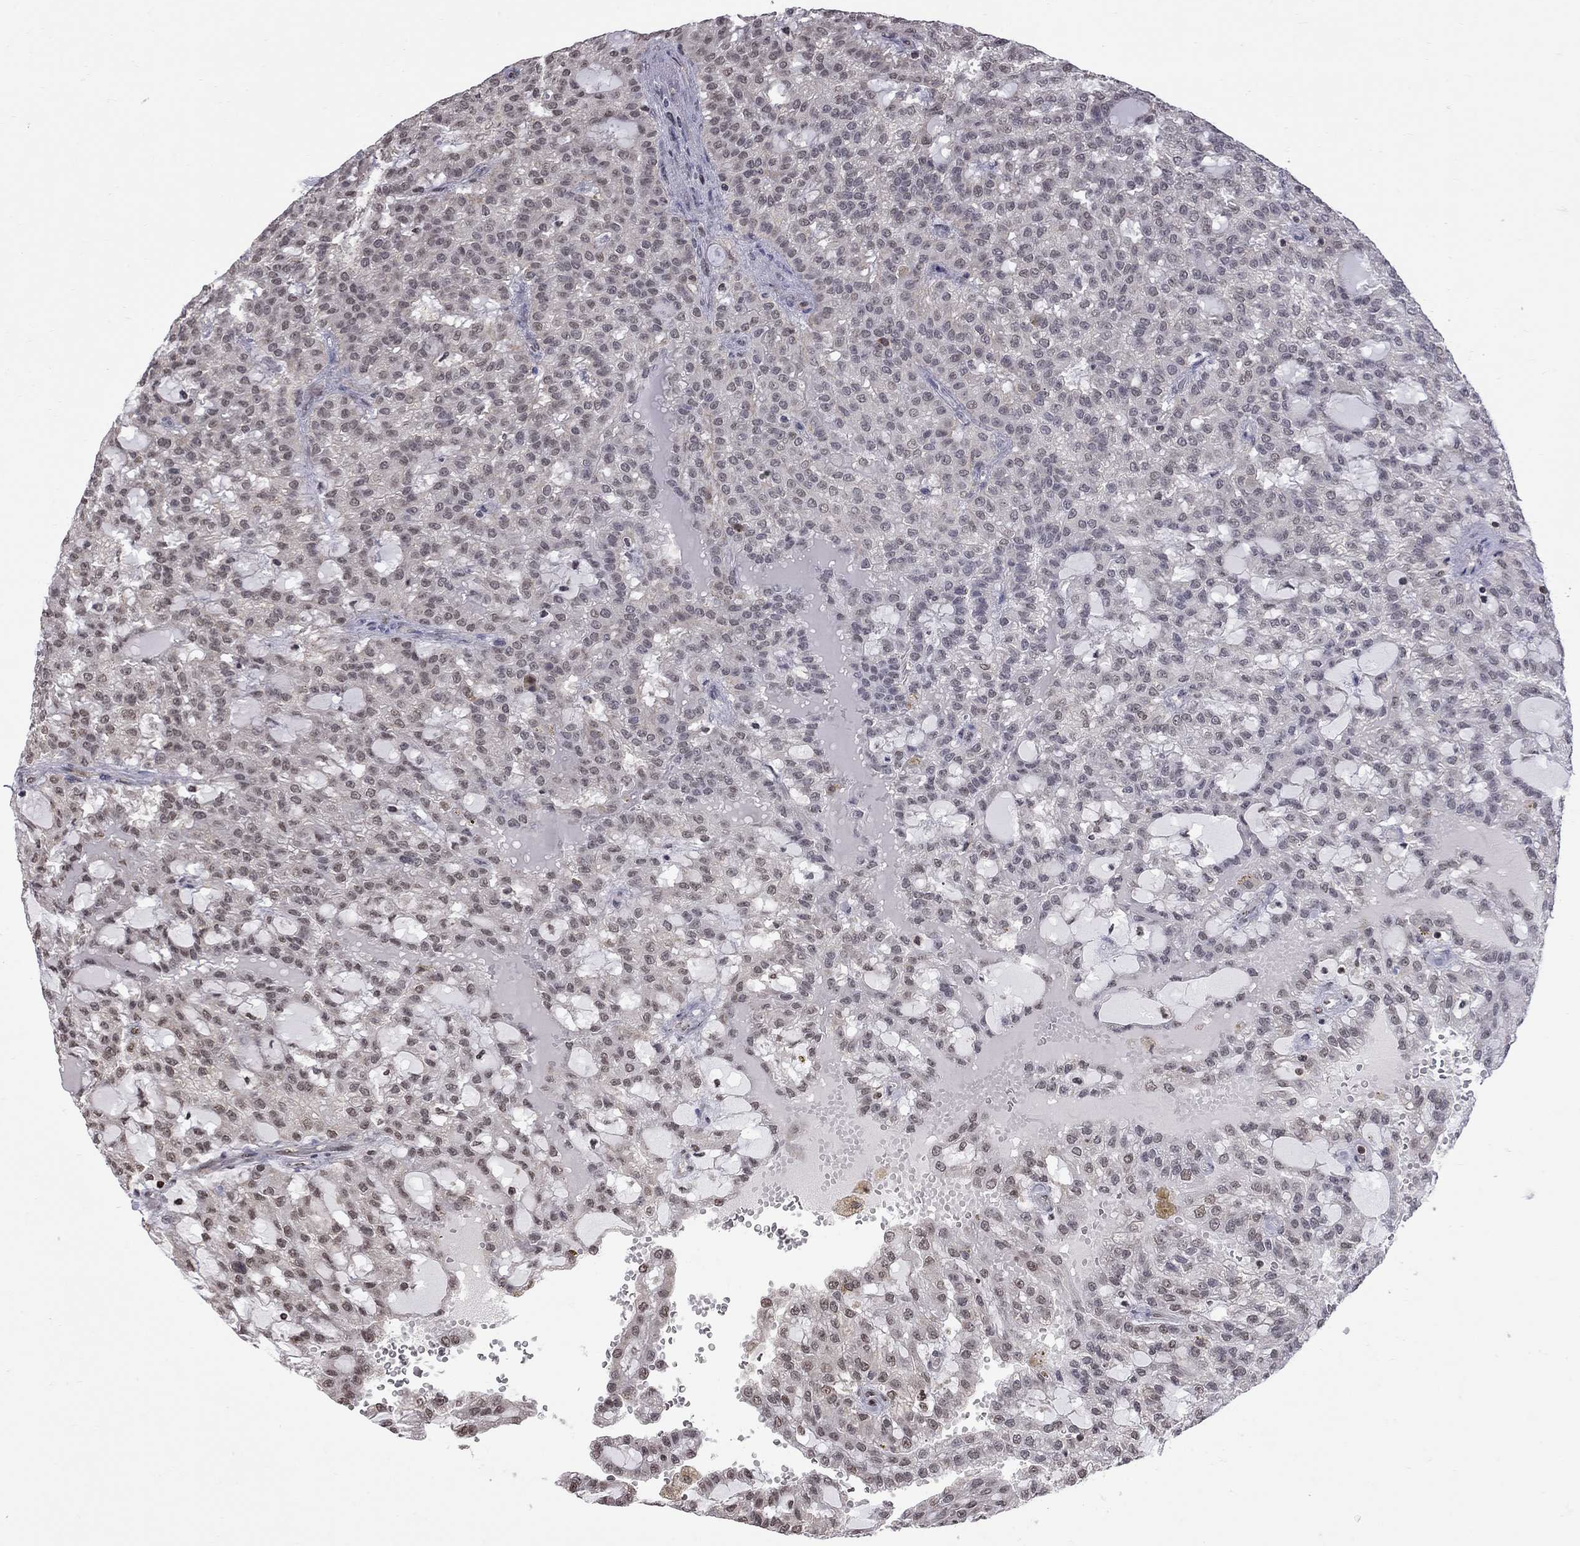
{"staining": {"intensity": "negative", "quantity": "none", "location": "none"}, "tissue": "renal cancer", "cell_type": "Tumor cells", "image_type": "cancer", "snomed": [{"axis": "morphology", "description": "Adenocarcinoma, NOS"}, {"axis": "topography", "description": "Kidney"}], "caption": "Protein analysis of renal cancer (adenocarcinoma) shows no significant positivity in tumor cells.", "gene": "RFWD3", "patient": {"sex": "male", "age": 63}}